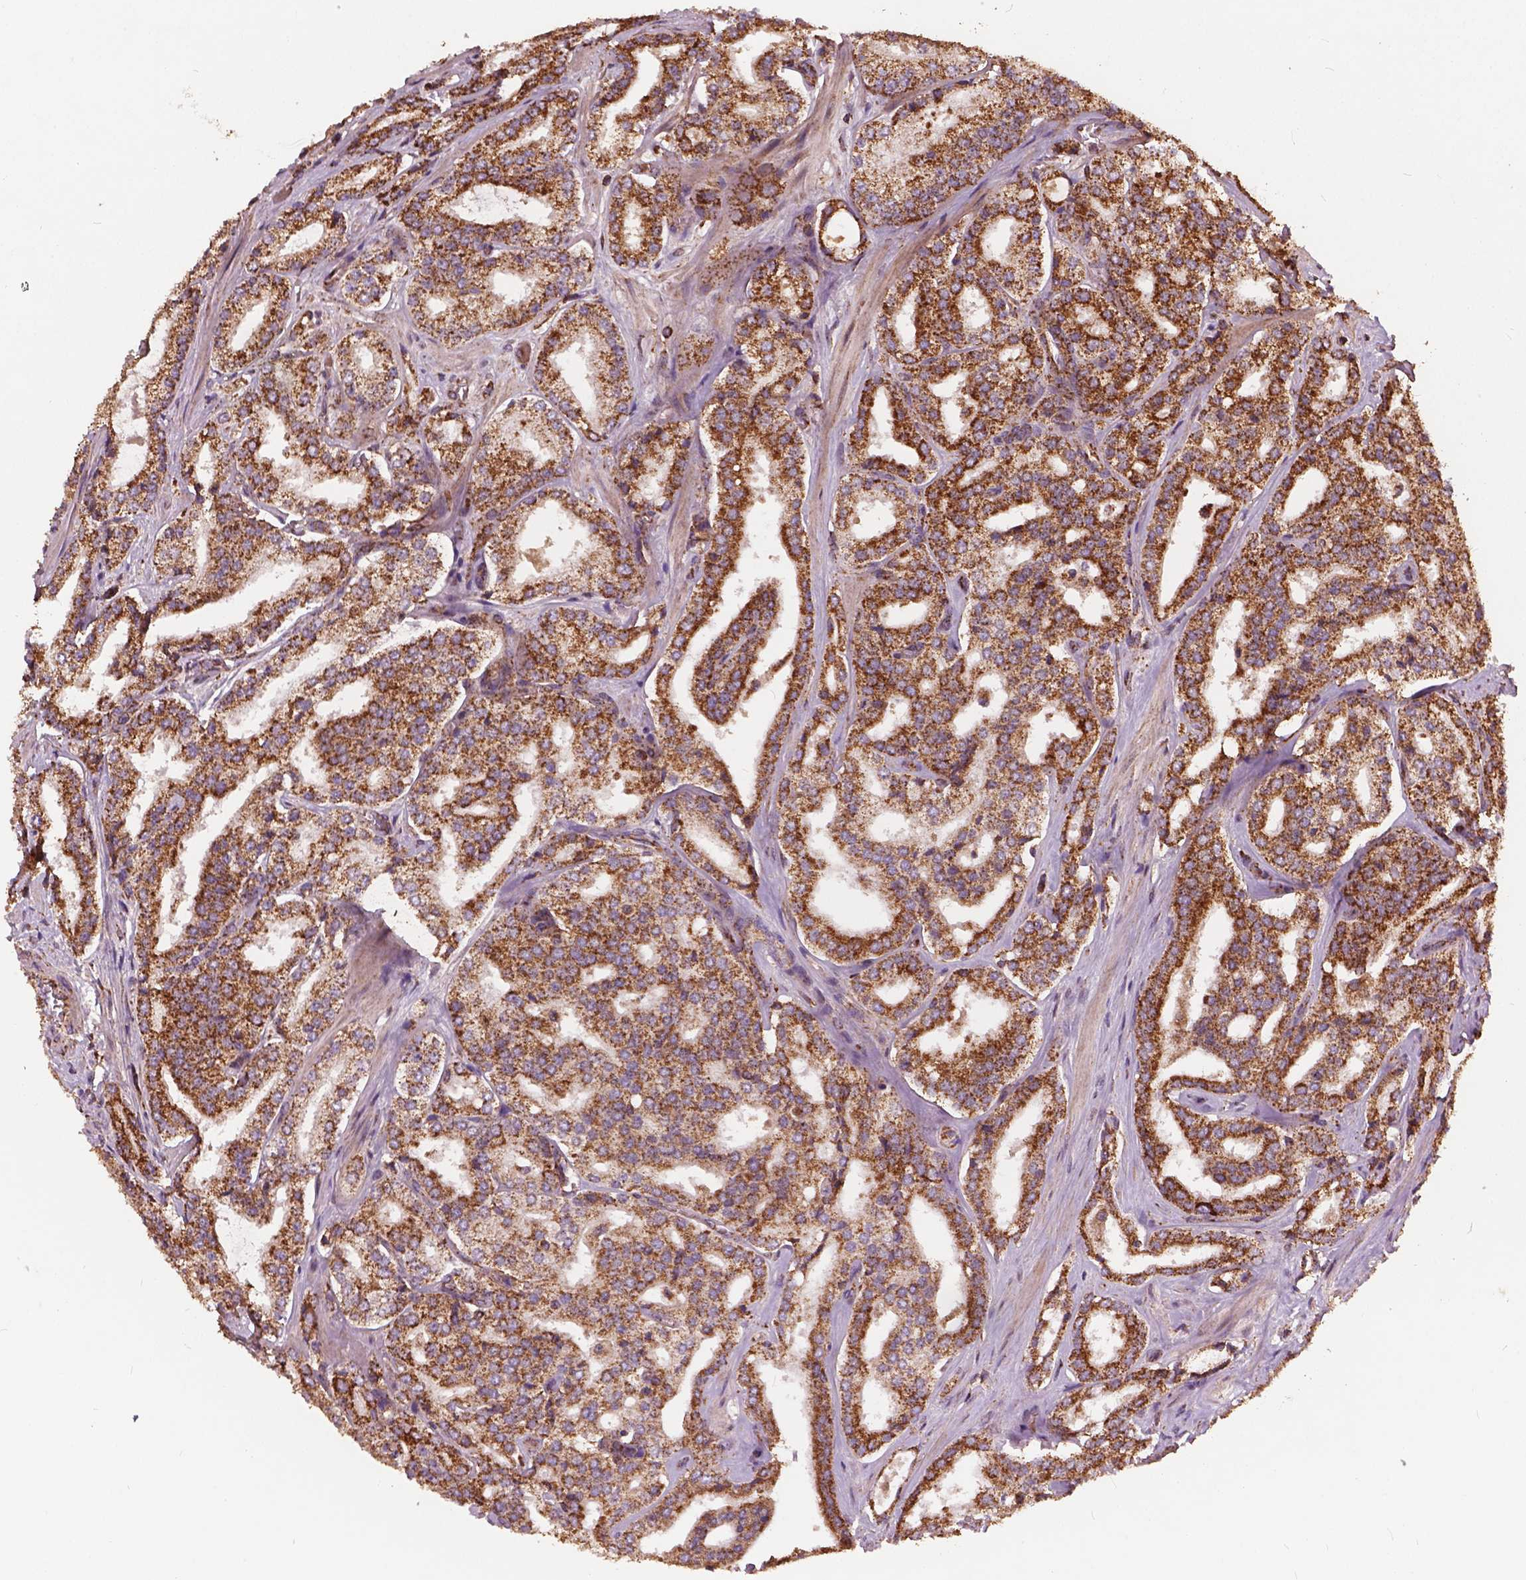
{"staining": {"intensity": "strong", "quantity": ">75%", "location": "cytoplasmic/membranous"}, "tissue": "prostate cancer", "cell_type": "Tumor cells", "image_type": "cancer", "snomed": [{"axis": "morphology", "description": "Adenocarcinoma, Low grade"}, {"axis": "topography", "description": "Prostate"}], "caption": "This is an image of immunohistochemistry staining of prostate low-grade adenocarcinoma, which shows strong staining in the cytoplasmic/membranous of tumor cells.", "gene": "UBXN2A", "patient": {"sex": "male", "age": 56}}